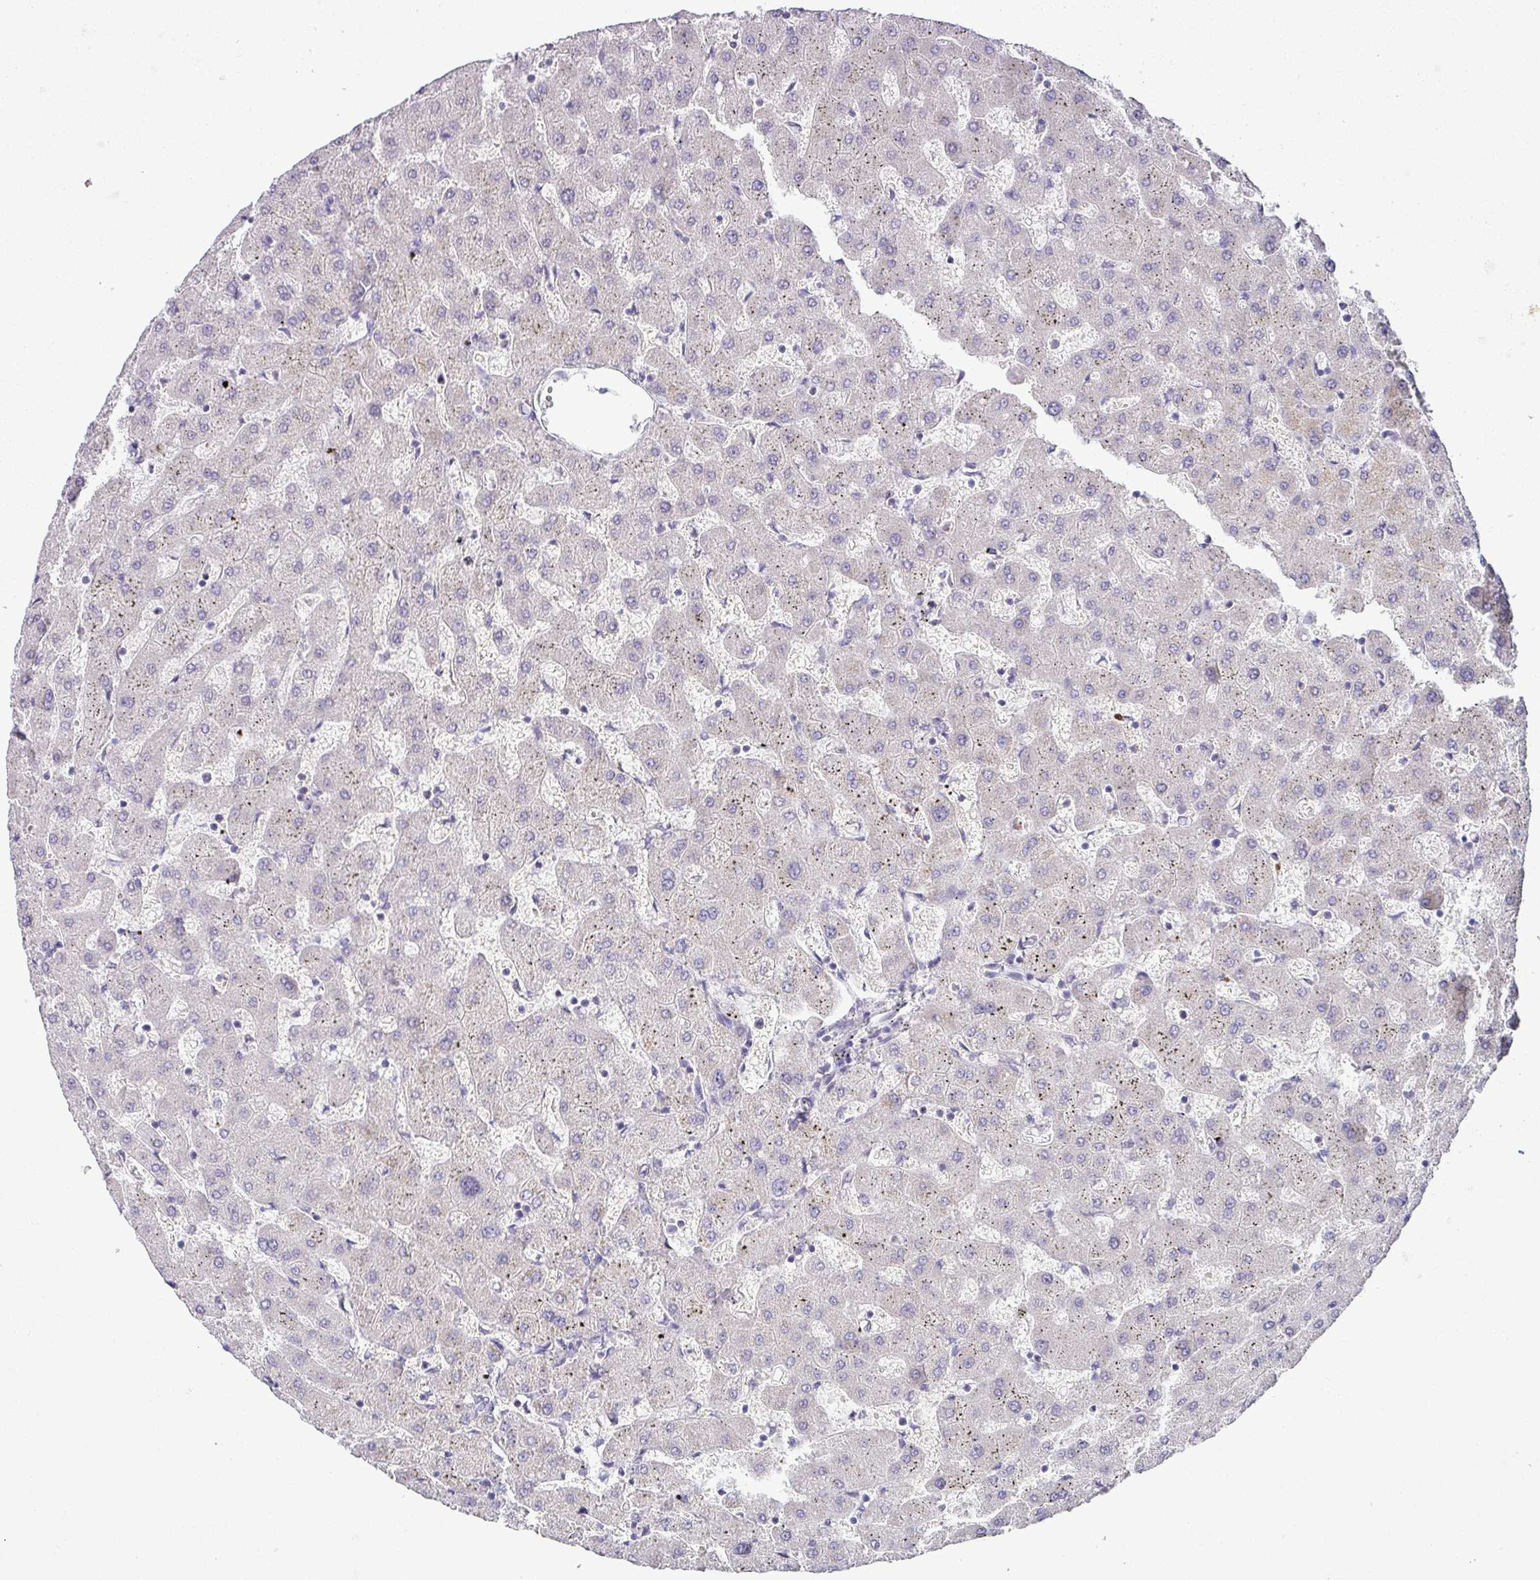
{"staining": {"intensity": "negative", "quantity": "none", "location": "none"}, "tissue": "liver", "cell_type": "Cholangiocytes", "image_type": "normal", "snomed": [{"axis": "morphology", "description": "Normal tissue, NOS"}, {"axis": "topography", "description": "Liver"}], "caption": "Immunohistochemistry (IHC) photomicrograph of unremarkable liver: human liver stained with DAB (3,3'-diaminobenzidine) shows no significant protein positivity in cholangiocytes.", "gene": "HBEGF", "patient": {"sex": "female", "age": 63}}